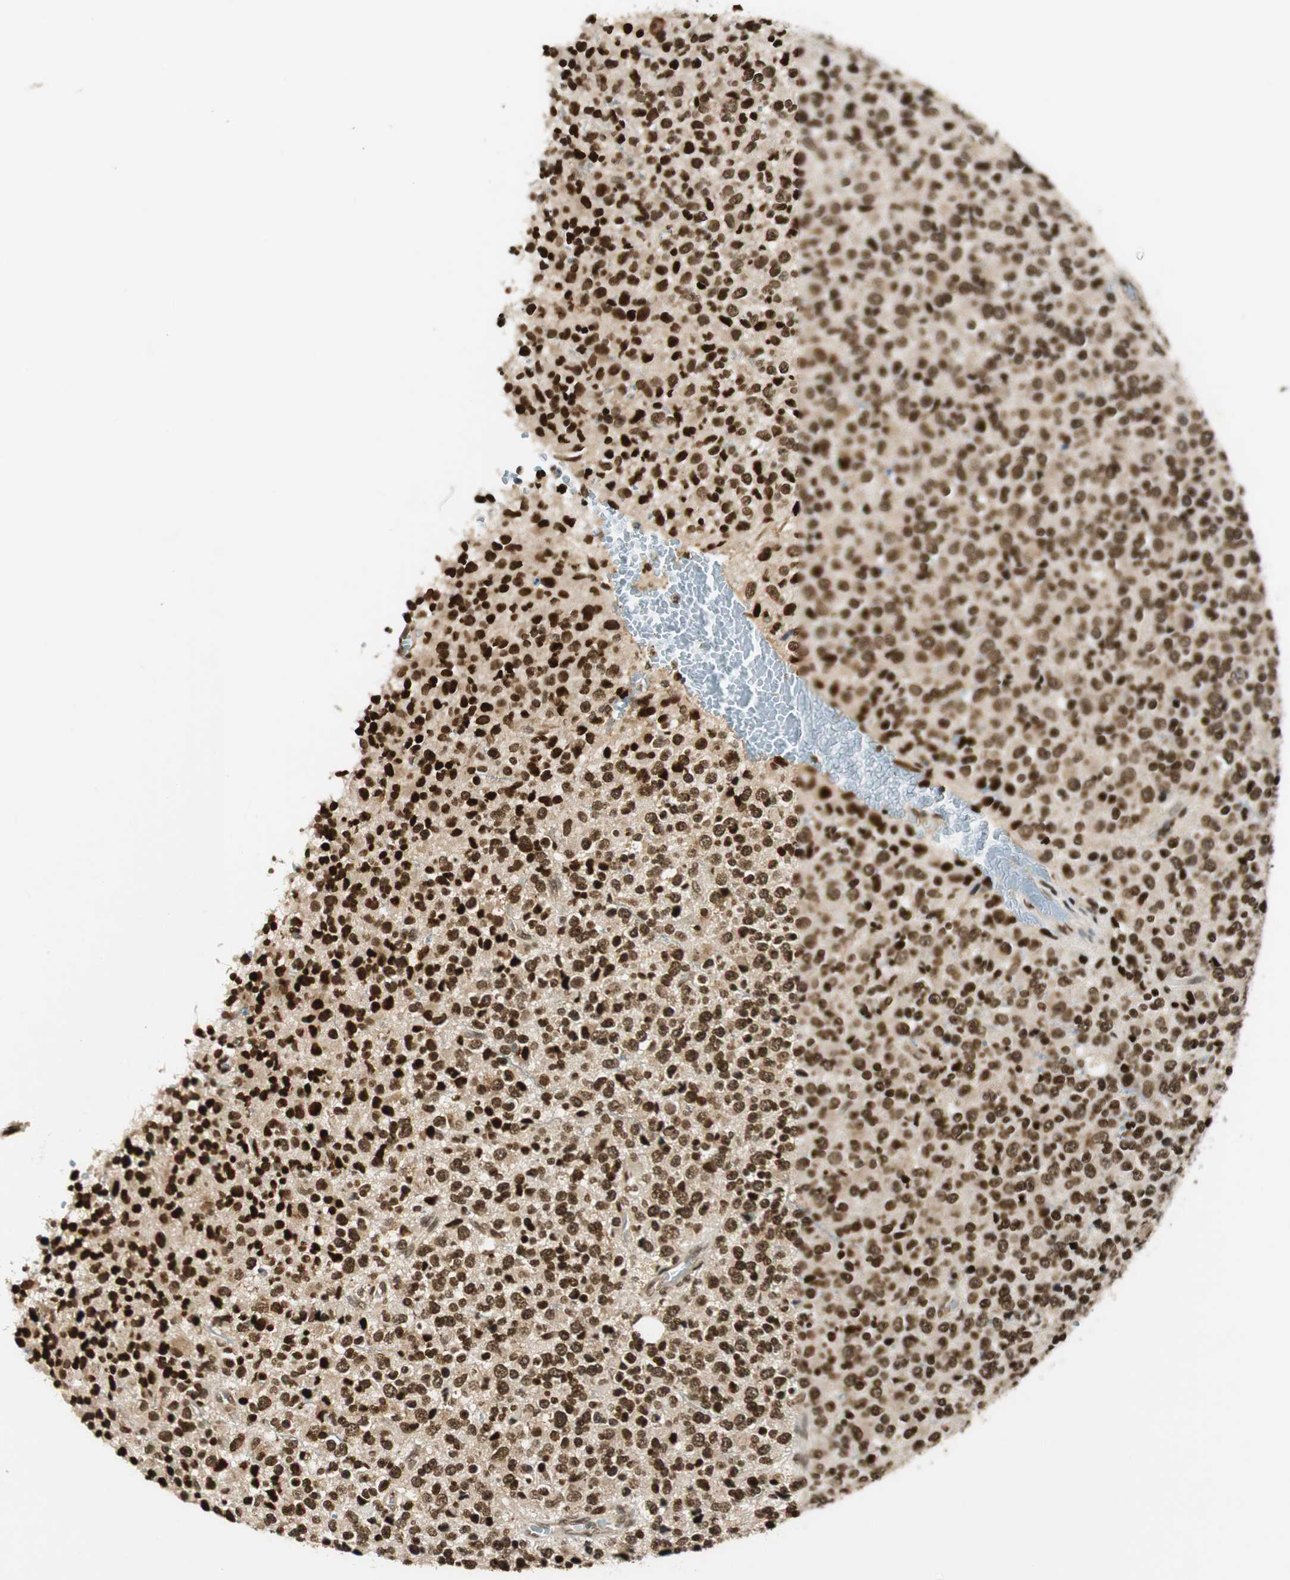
{"staining": {"intensity": "strong", "quantity": ">75%", "location": "nuclear"}, "tissue": "glioma", "cell_type": "Tumor cells", "image_type": "cancer", "snomed": [{"axis": "morphology", "description": "Glioma, malignant, High grade"}, {"axis": "topography", "description": "pancreas cauda"}], "caption": "An image showing strong nuclear staining in approximately >75% of tumor cells in malignant glioma (high-grade), as visualized by brown immunohistochemical staining.", "gene": "RING1", "patient": {"sex": "male", "age": 60}}